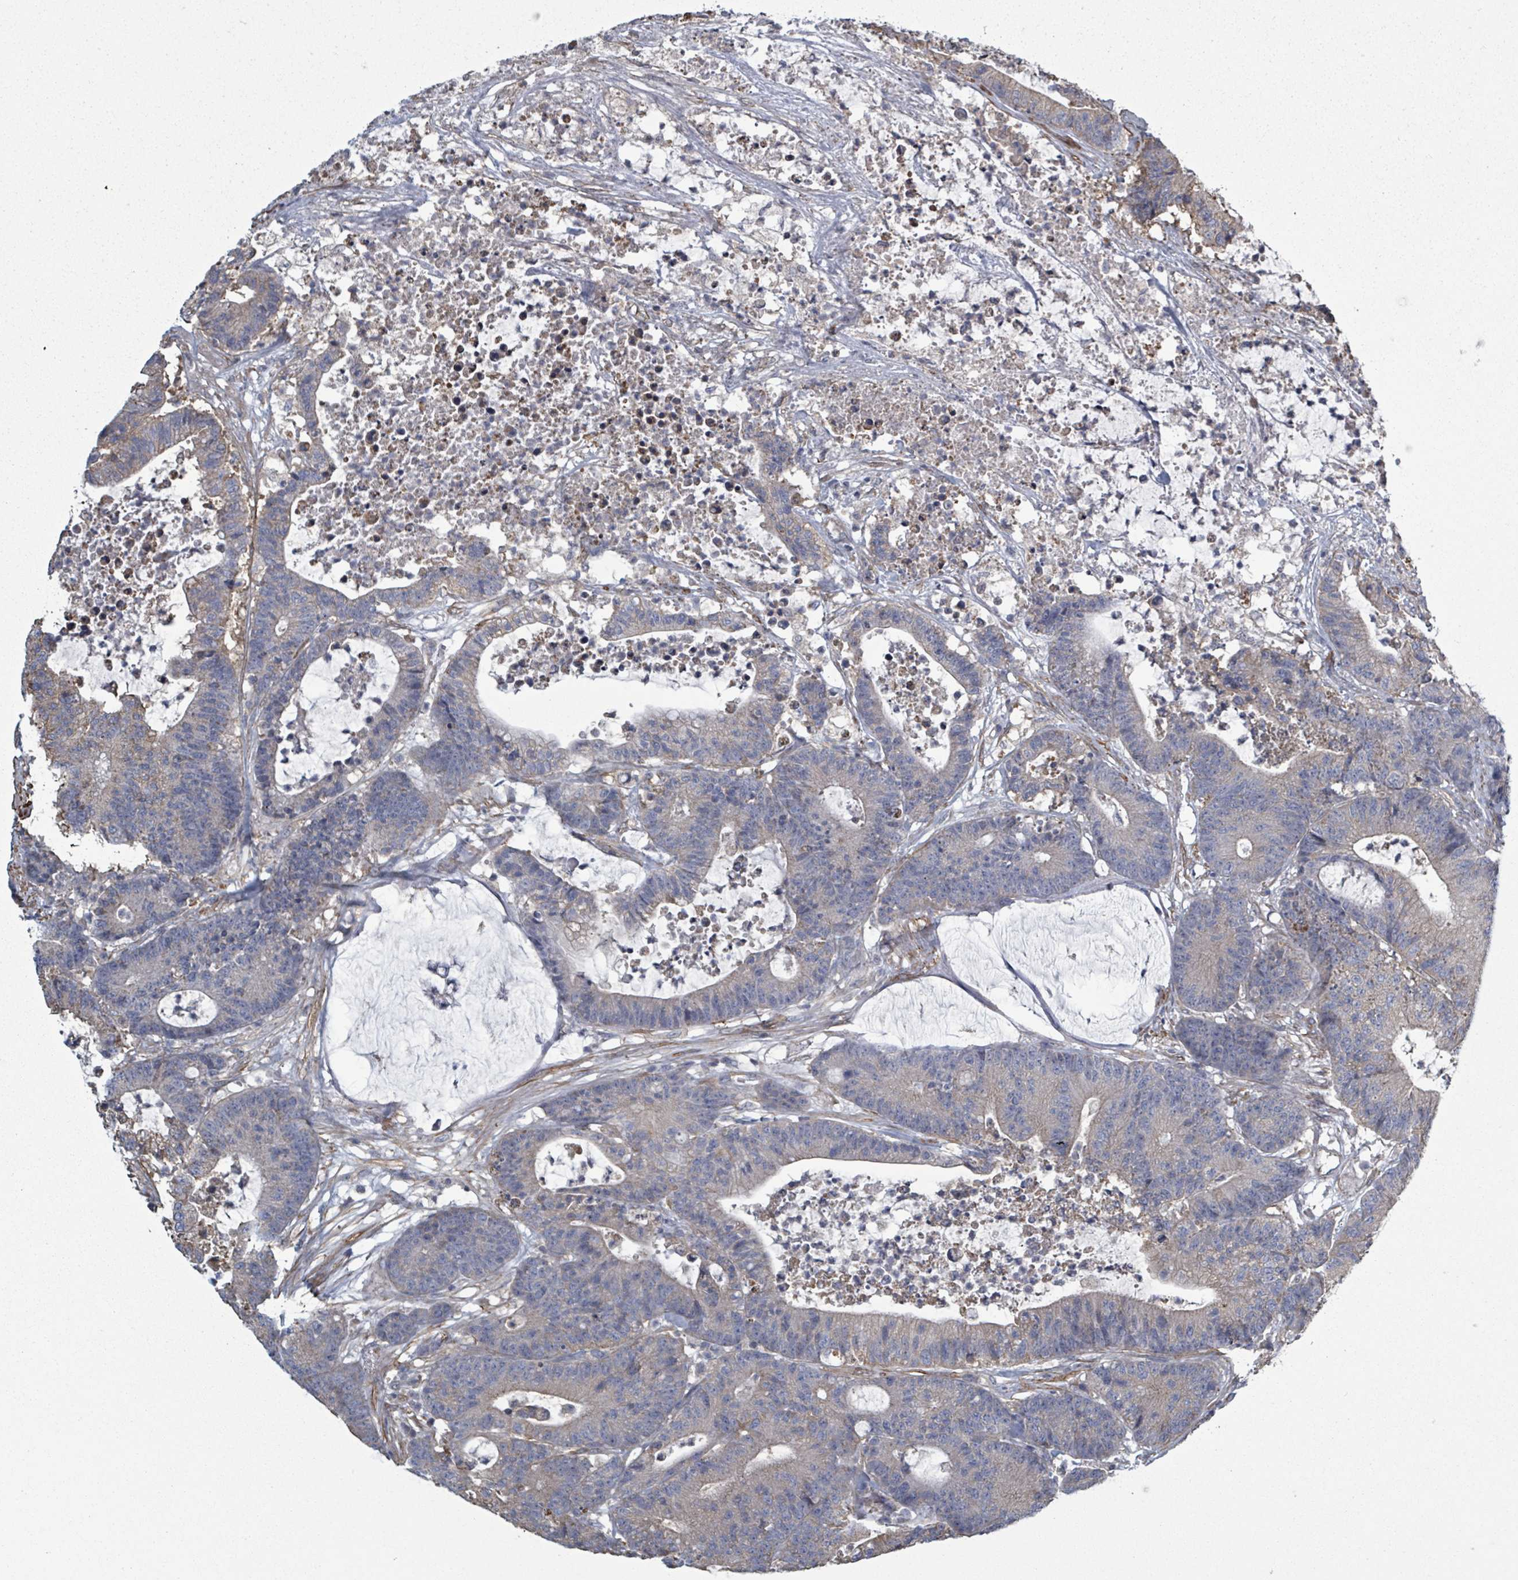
{"staining": {"intensity": "moderate", "quantity": "<25%", "location": "cytoplasmic/membranous"}, "tissue": "colorectal cancer", "cell_type": "Tumor cells", "image_type": "cancer", "snomed": [{"axis": "morphology", "description": "Adenocarcinoma, NOS"}, {"axis": "topography", "description": "Colon"}], "caption": "Immunohistochemical staining of colorectal adenocarcinoma displays low levels of moderate cytoplasmic/membranous staining in about <25% of tumor cells. Using DAB (brown) and hematoxylin (blue) stains, captured at high magnification using brightfield microscopy.", "gene": "ADCK1", "patient": {"sex": "female", "age": 84}}